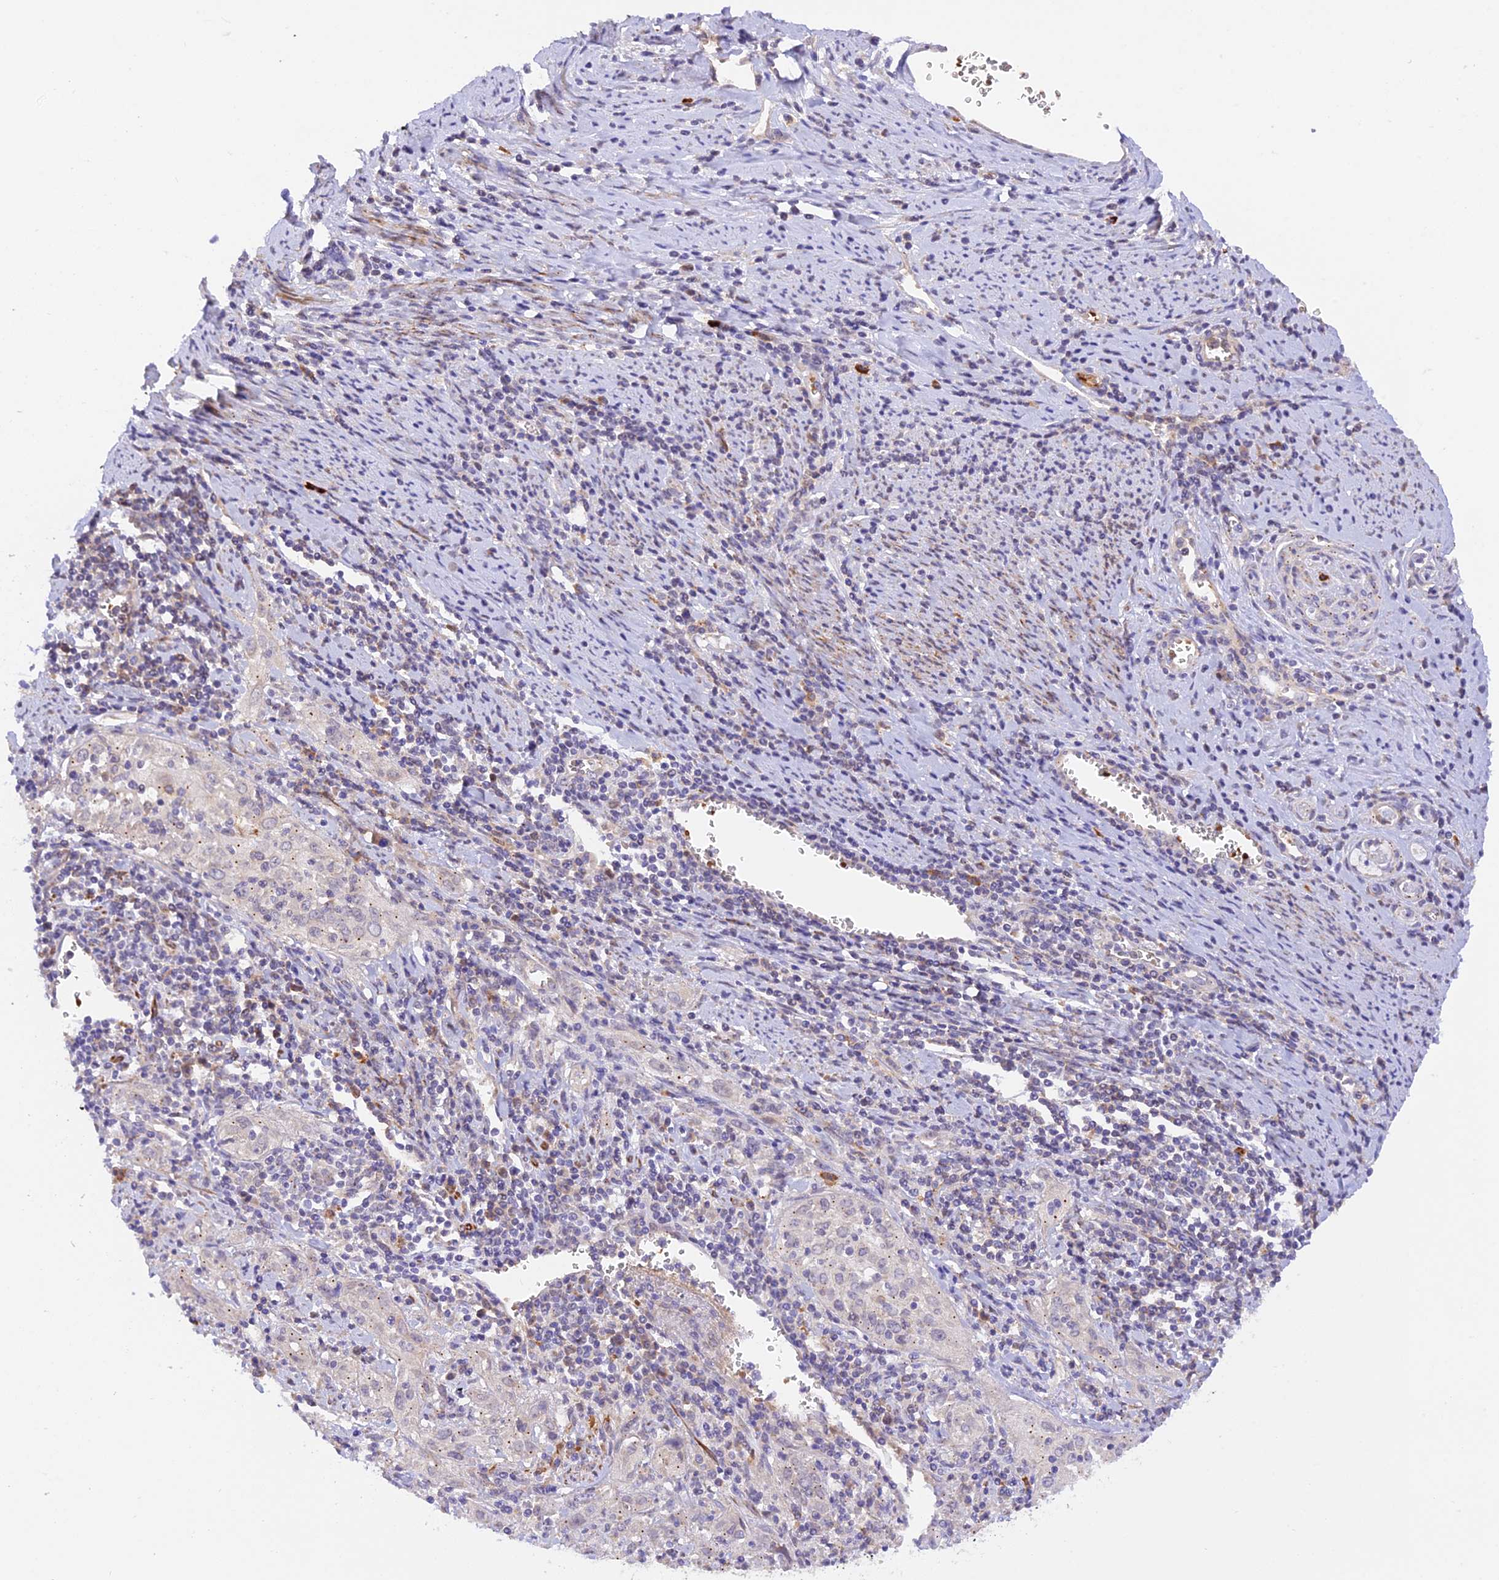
{"staining": {"intensity": "negative", "quantity": "none", "location": "none"}, "tissue": "cervical cancer", "cell_type": "Tumor cells", "image_type": "cancer", "snomed": [{"axis": "morphology", "description": "Squamous cell carcinoma, NOS"}, {"axis": "topography", "description": "Cervix"}], "caption": "Human cervical cancer stained for a protein using IHC shows no expression in tumor cells.", "gene": "WDFY4", "patient": {"sex": "female", "age": 57}}